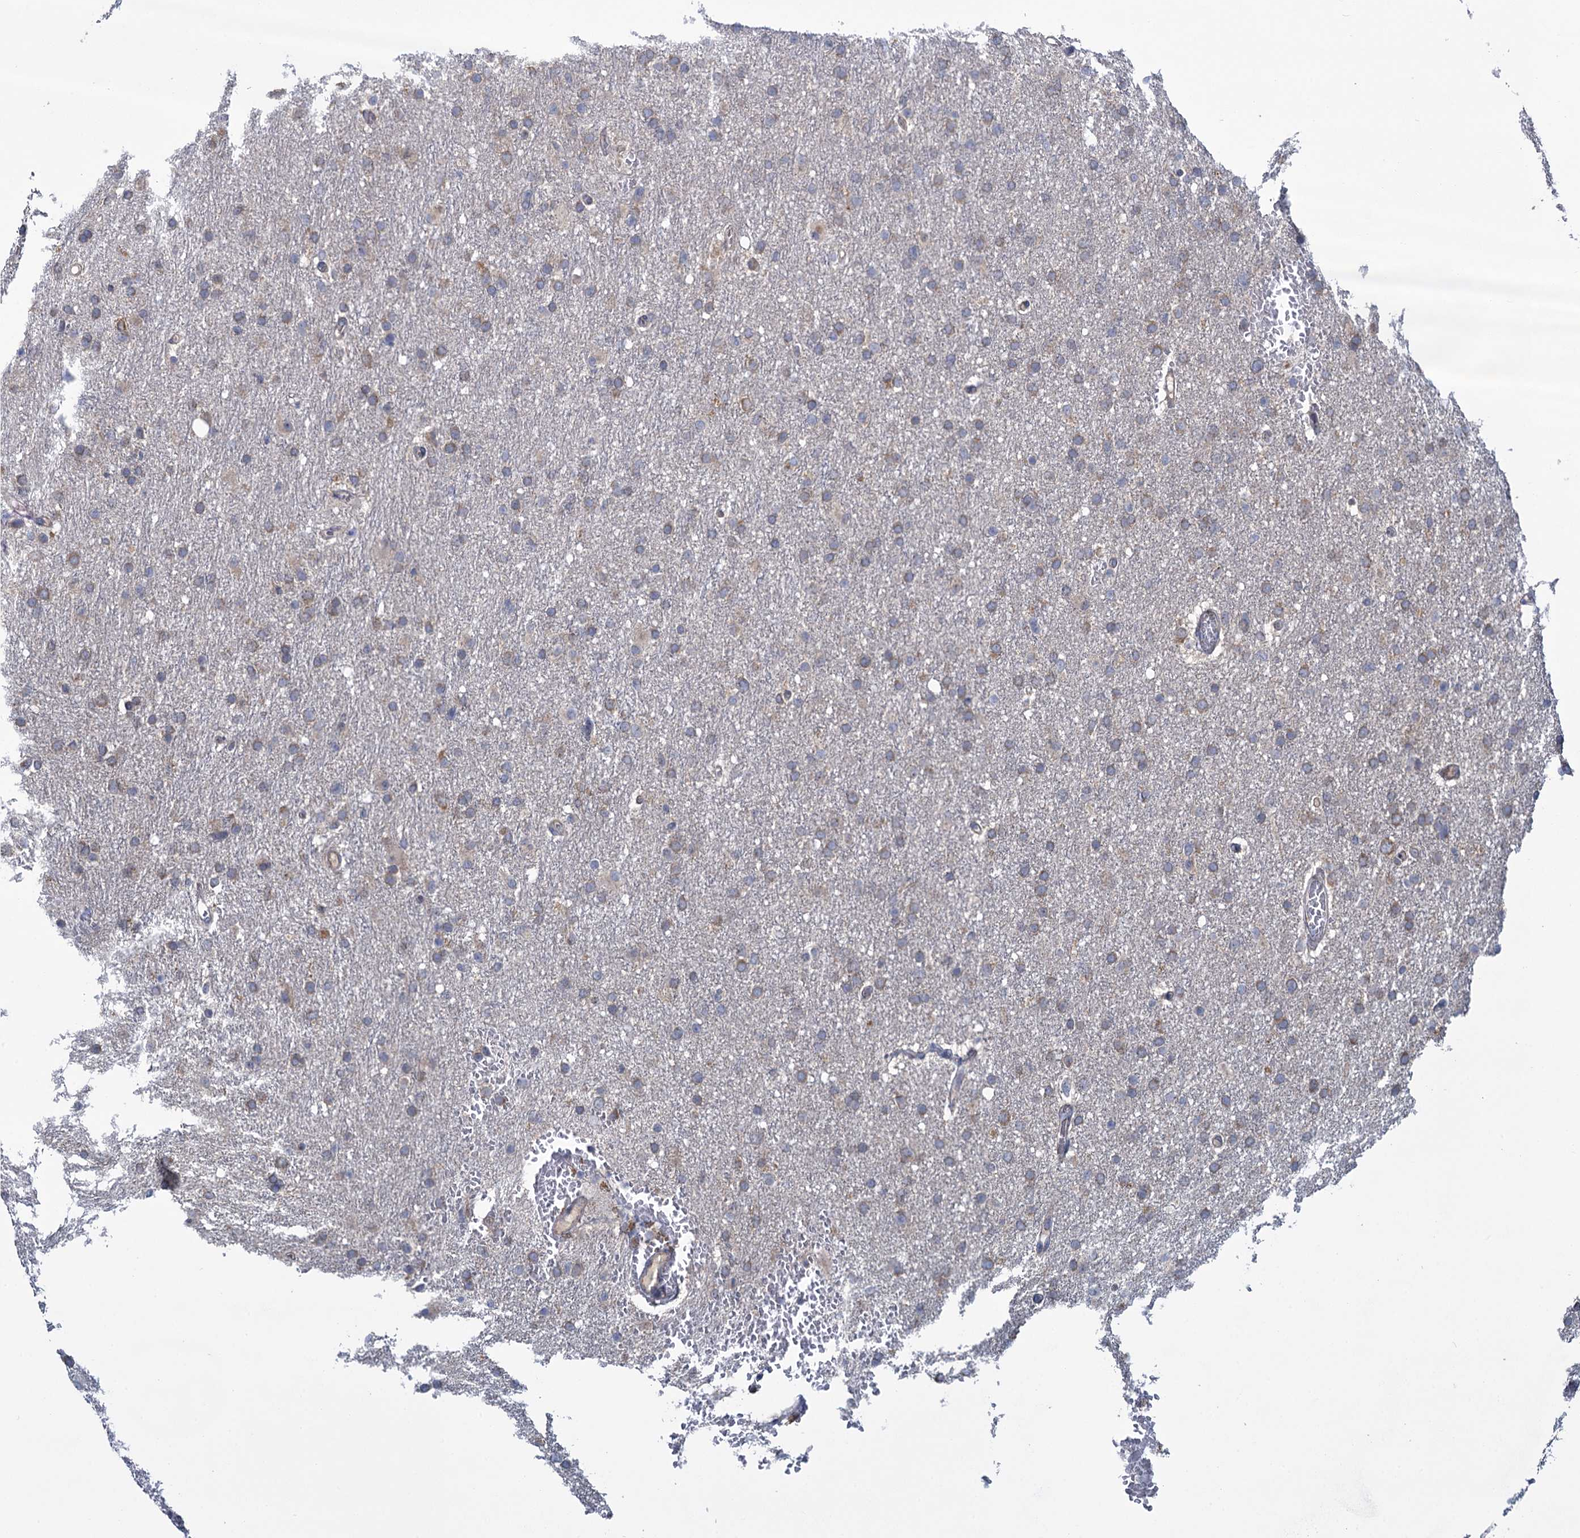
{"staining": {"intensity": "moderate", "quantity": ">75%", "location": "cytoplasmic/membranous"}, "tissue": "glioma", "cell_type": "Tumor cells", "image_type": "cancer", "snomed": [{"axis": "morphology", "description": "Glioma, malignant, High grade"}, {"axis": "topography", "description": "Cerebral cortex"}], "caption": "Brown immunohistochemical staining in glioma exhibits moderate cytoplasmic/membranous staining in approximately >75% of tumor cells.", "gene": "GSTM2", "patient": {"sex": "female", "age": 36}}